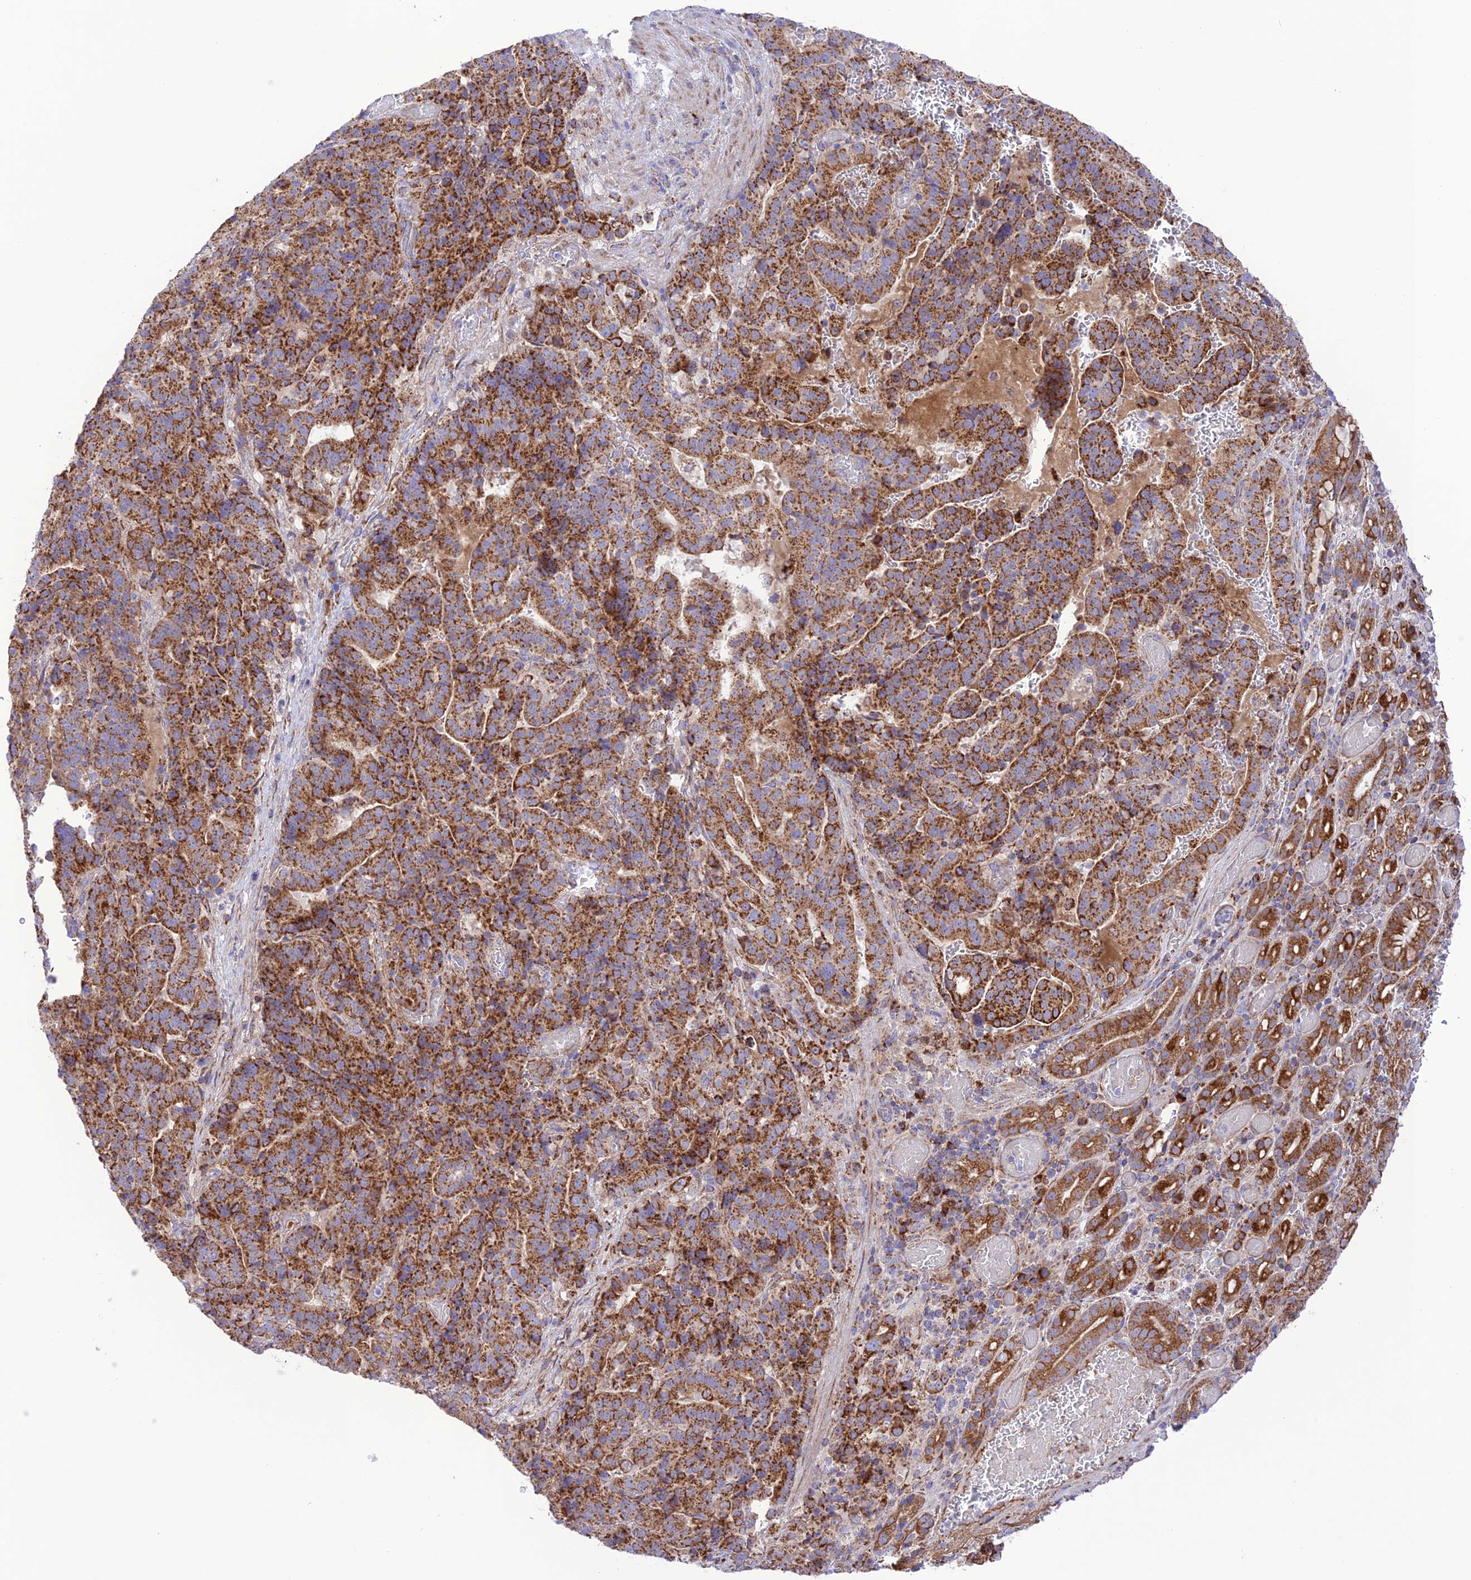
{"staining": {"intensity": "strong", "quantity": ">75%", "location": "cytoplasmic/membranous"}, "tissue": "stomach cancer", "cell_type": "Tumor cells", "image_type": "cancer", "snomed": [{"axis": "morphology", "description": "Adenocarcinoma, NOS"}, {"axis": "topography", "description": "Stomach"}], "caption": "Tumor cells exhibit strong cytoplasmic/membranous positivity in about >75% of cells in adenocarcinoma (stomach).", "gene": "UAP1L1", "patient": {"sex": "male", "age": 48}}